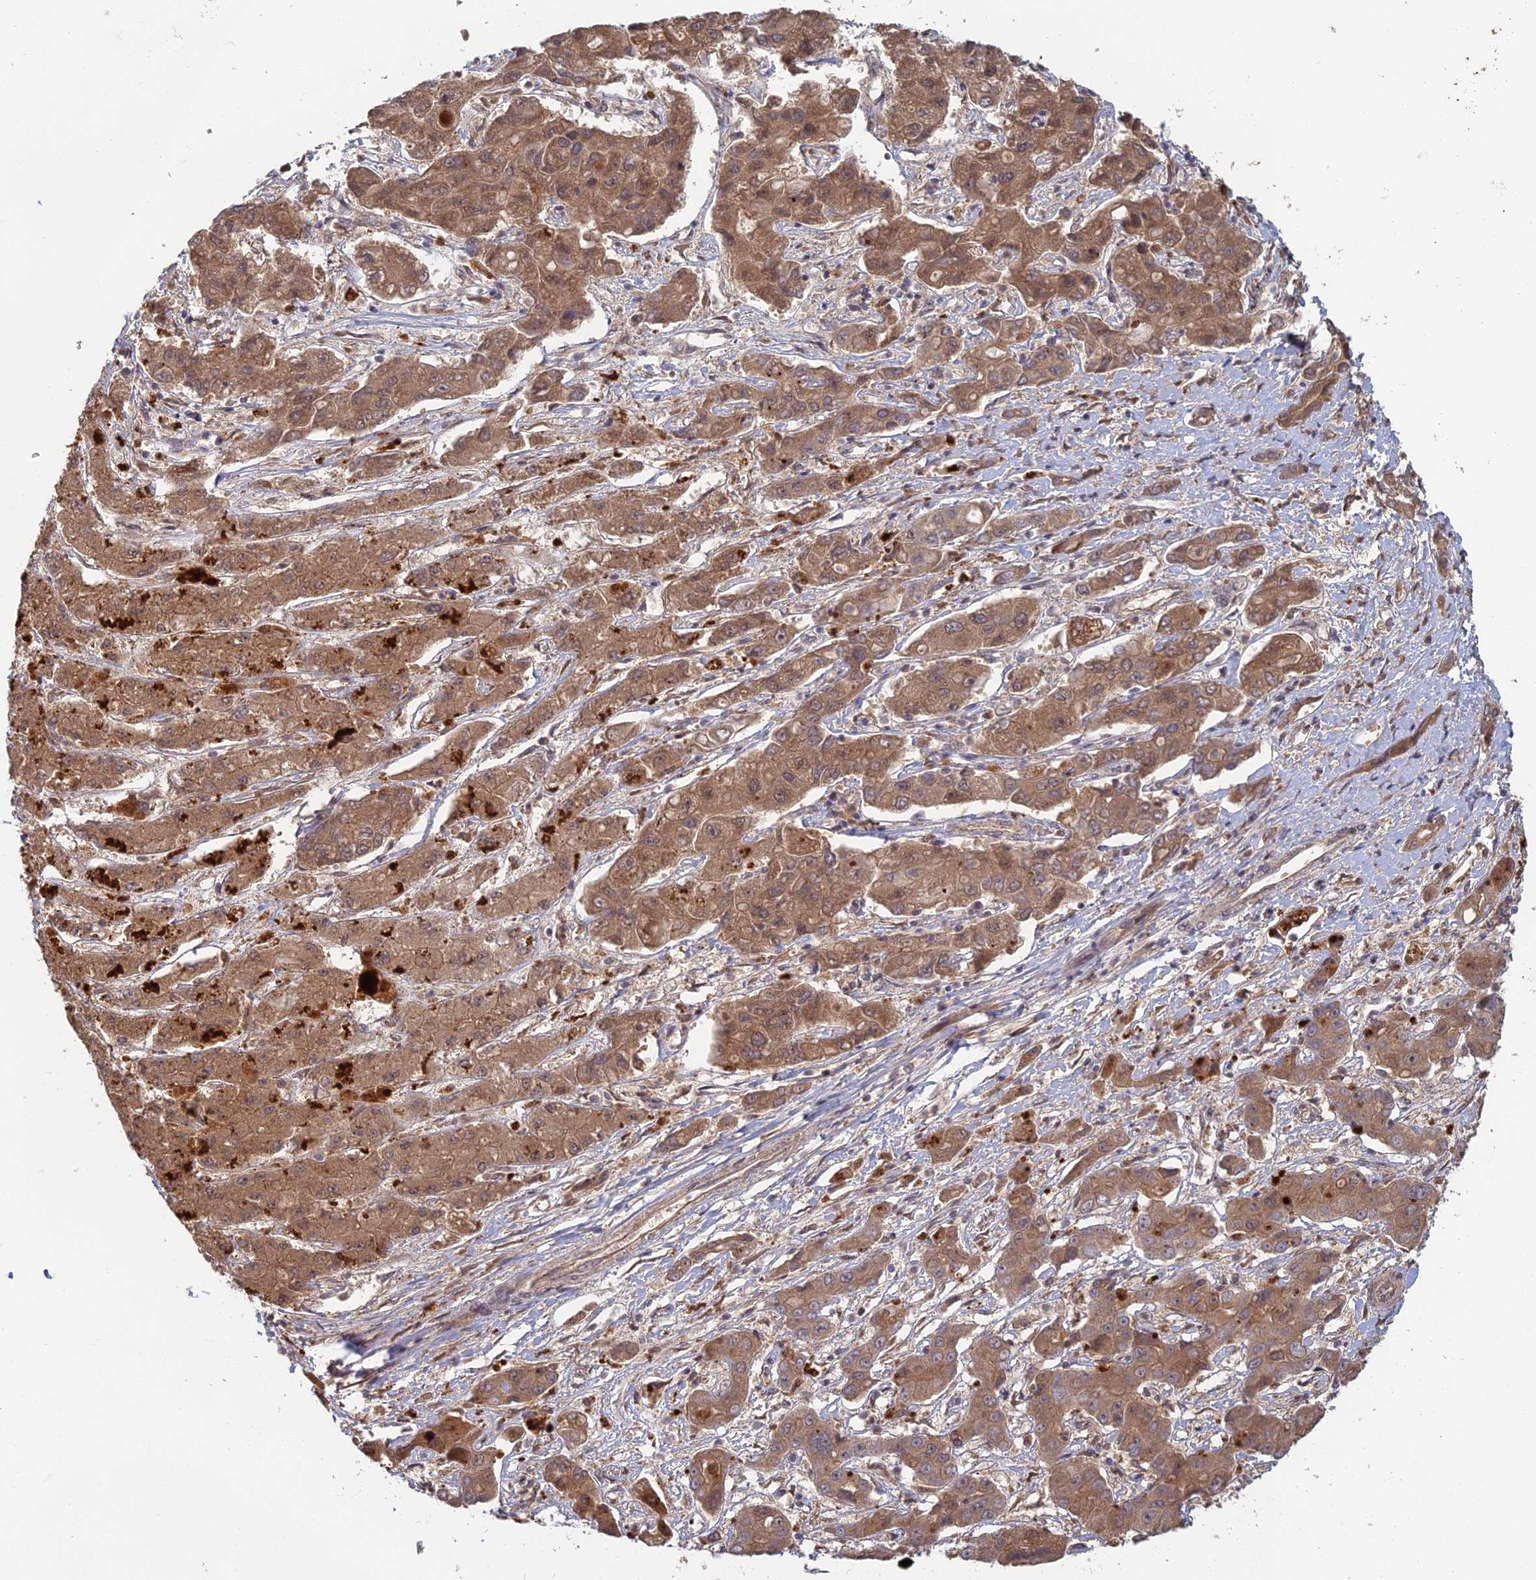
{"staining": {"intensity": "moderate", "quantity": ">75%", "location": "cytoplasmic/membranous,nuclear"}, "tissue": "liver cancer", "cell_type": "Tumor cells", "image_type": "cancer", "snomed": [{"axis": "morphology", "description": "Cholangiocarcinoma"}, {"axis": "topography", "description": "Liver"}], "caption": "Brown immunohistochemical staining in liver cholangiocarcinoma demonstrates moderate cytoplasmic/membranous and nuclear staining in about >75% of tumor cells. (brown staining indicates protein expression, while blue staining denotes nuclei).", "gene": "RANBP3", "patient": {"sex": "male", "age": 67}}